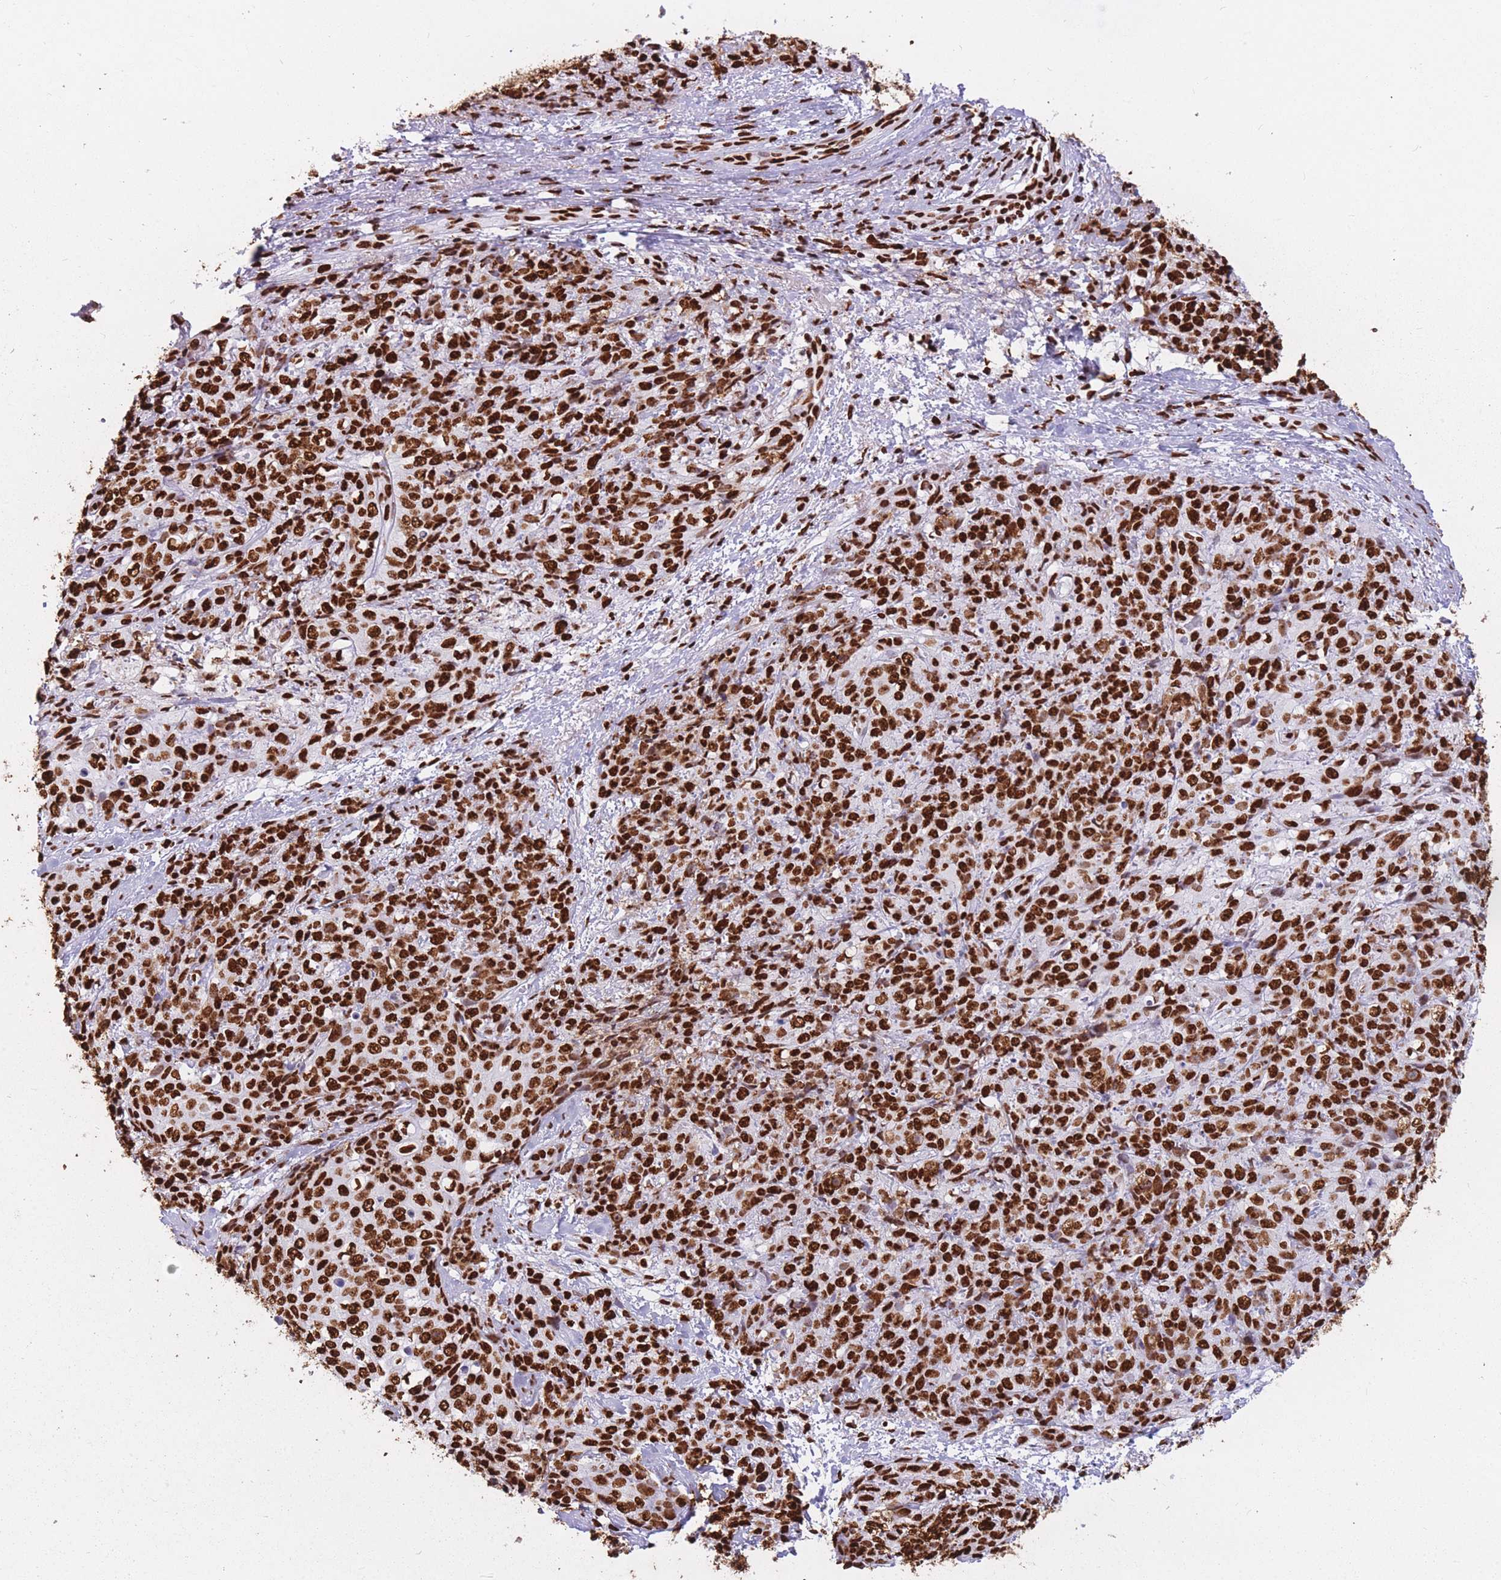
{"staining": {"intensity": "strong", "quantity": ">75%", "location": "nuclear"}, "tissue": "skin cancer", "cell_type": "Tumor cells", "image_type": "cancer", "snomed": [{"axis": "morphology", "description": "Squamous cell carcinoma, NOS"}, {"axis": "topography", "description": "Skin"}, {"axis": "topography", "description": "Vulva"}], "caption": "Skin cancer stained with a protein marker displays strong staining in tumor cells.", "gene": "HNRNPUL1", "patient": {"sex": "female", "age": 85}}